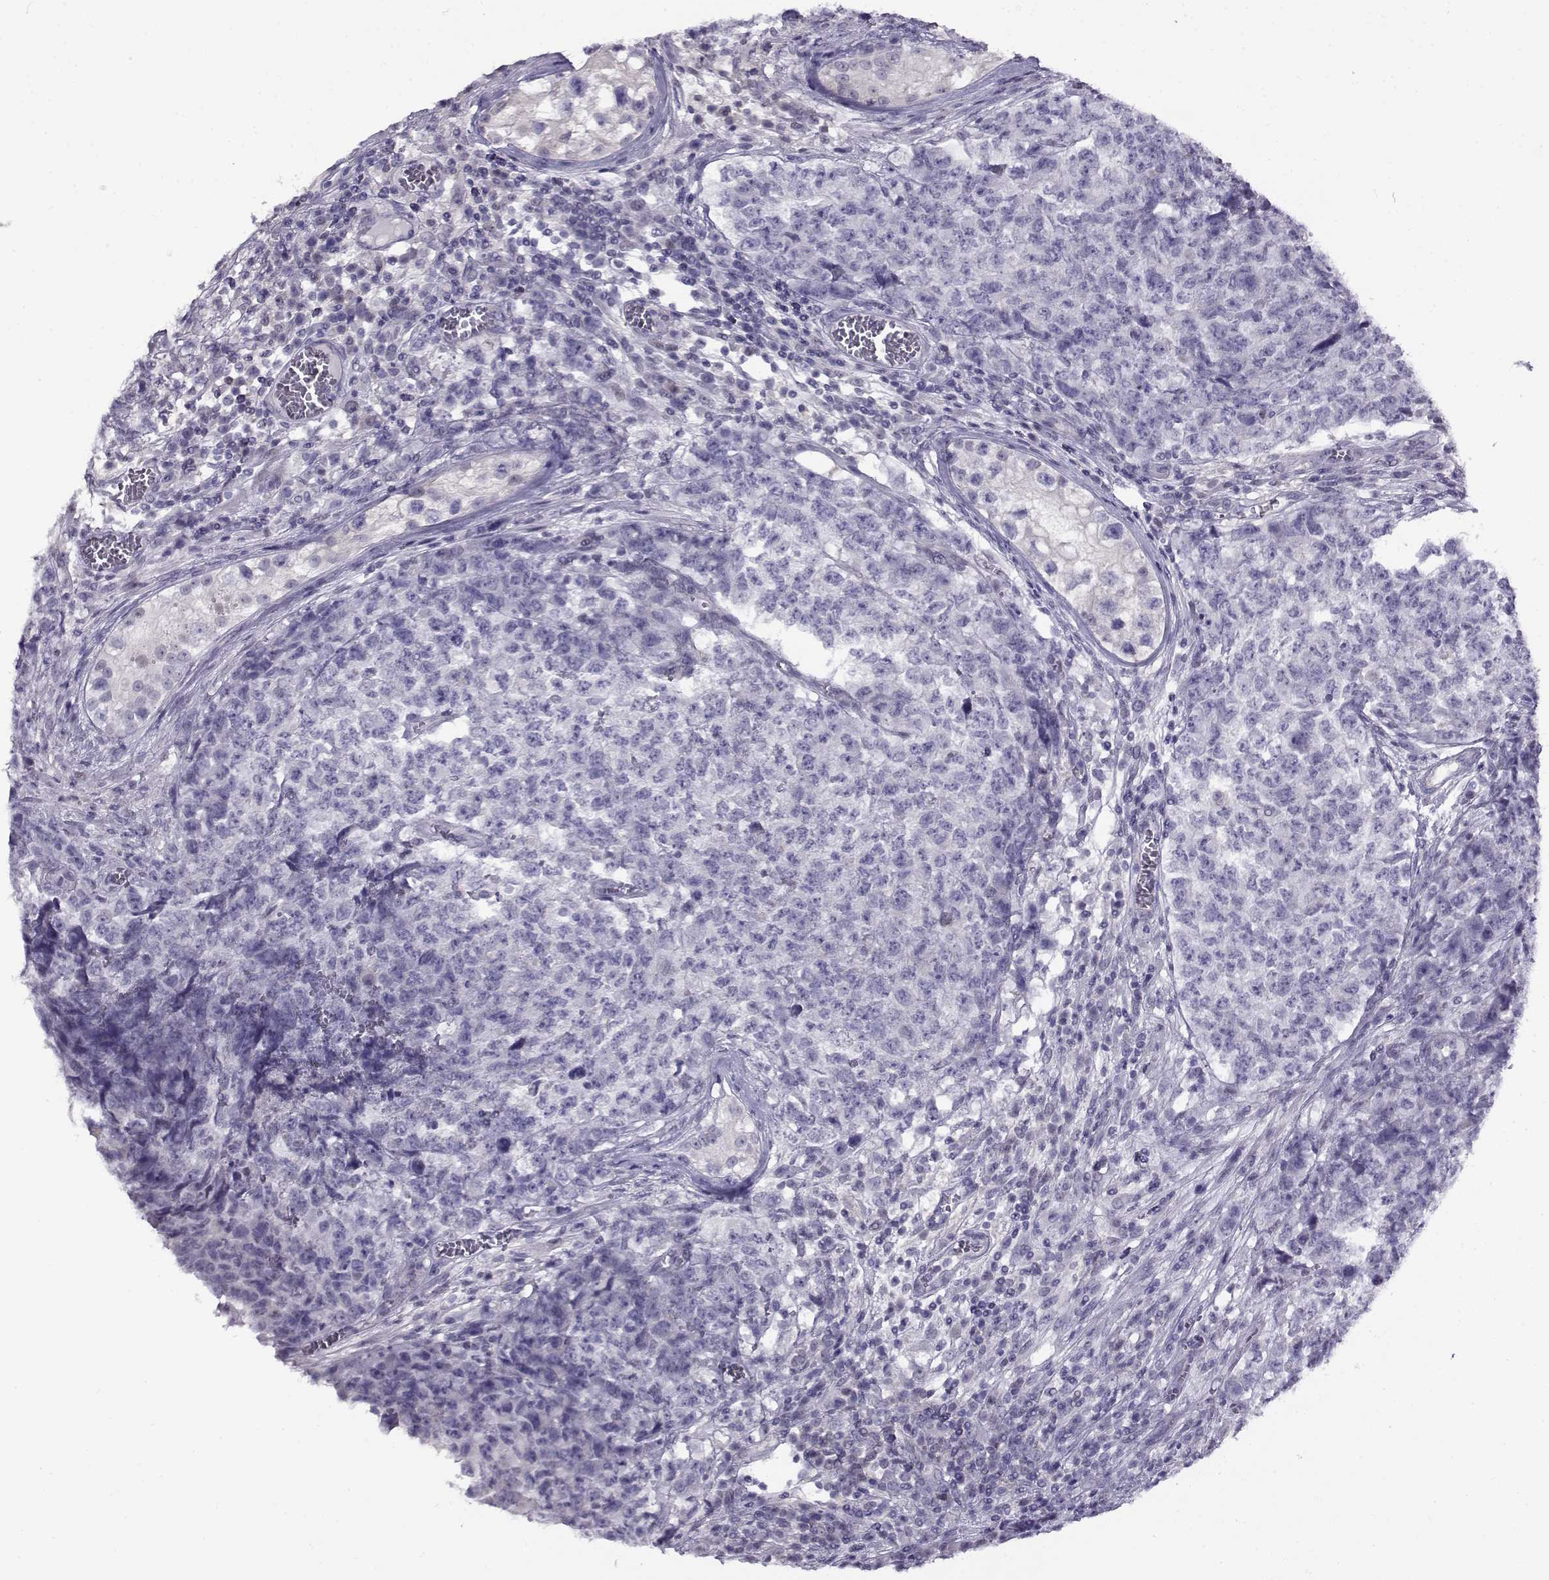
{"staining": {"intensity": "negative", "quantity": "none", "location": "none"}, "tissue": "testis cancer", "cell_type": "Tumor cells", "image_type": "cancer", "snomed": [{"axis": "morphology", "description": "Carcinoma, Embryonal, NOS"}, {"axis": "topography", "description": "Testis"}], "caption": "The photomicrograph reveals no staining of tumor cells in testis cancer. (Brightfield microscopy of DAB immunohistochemistry (IHC) at high magnification).", "gene": "FEZF1", "patient": {"sex": "male", "age": 23}}